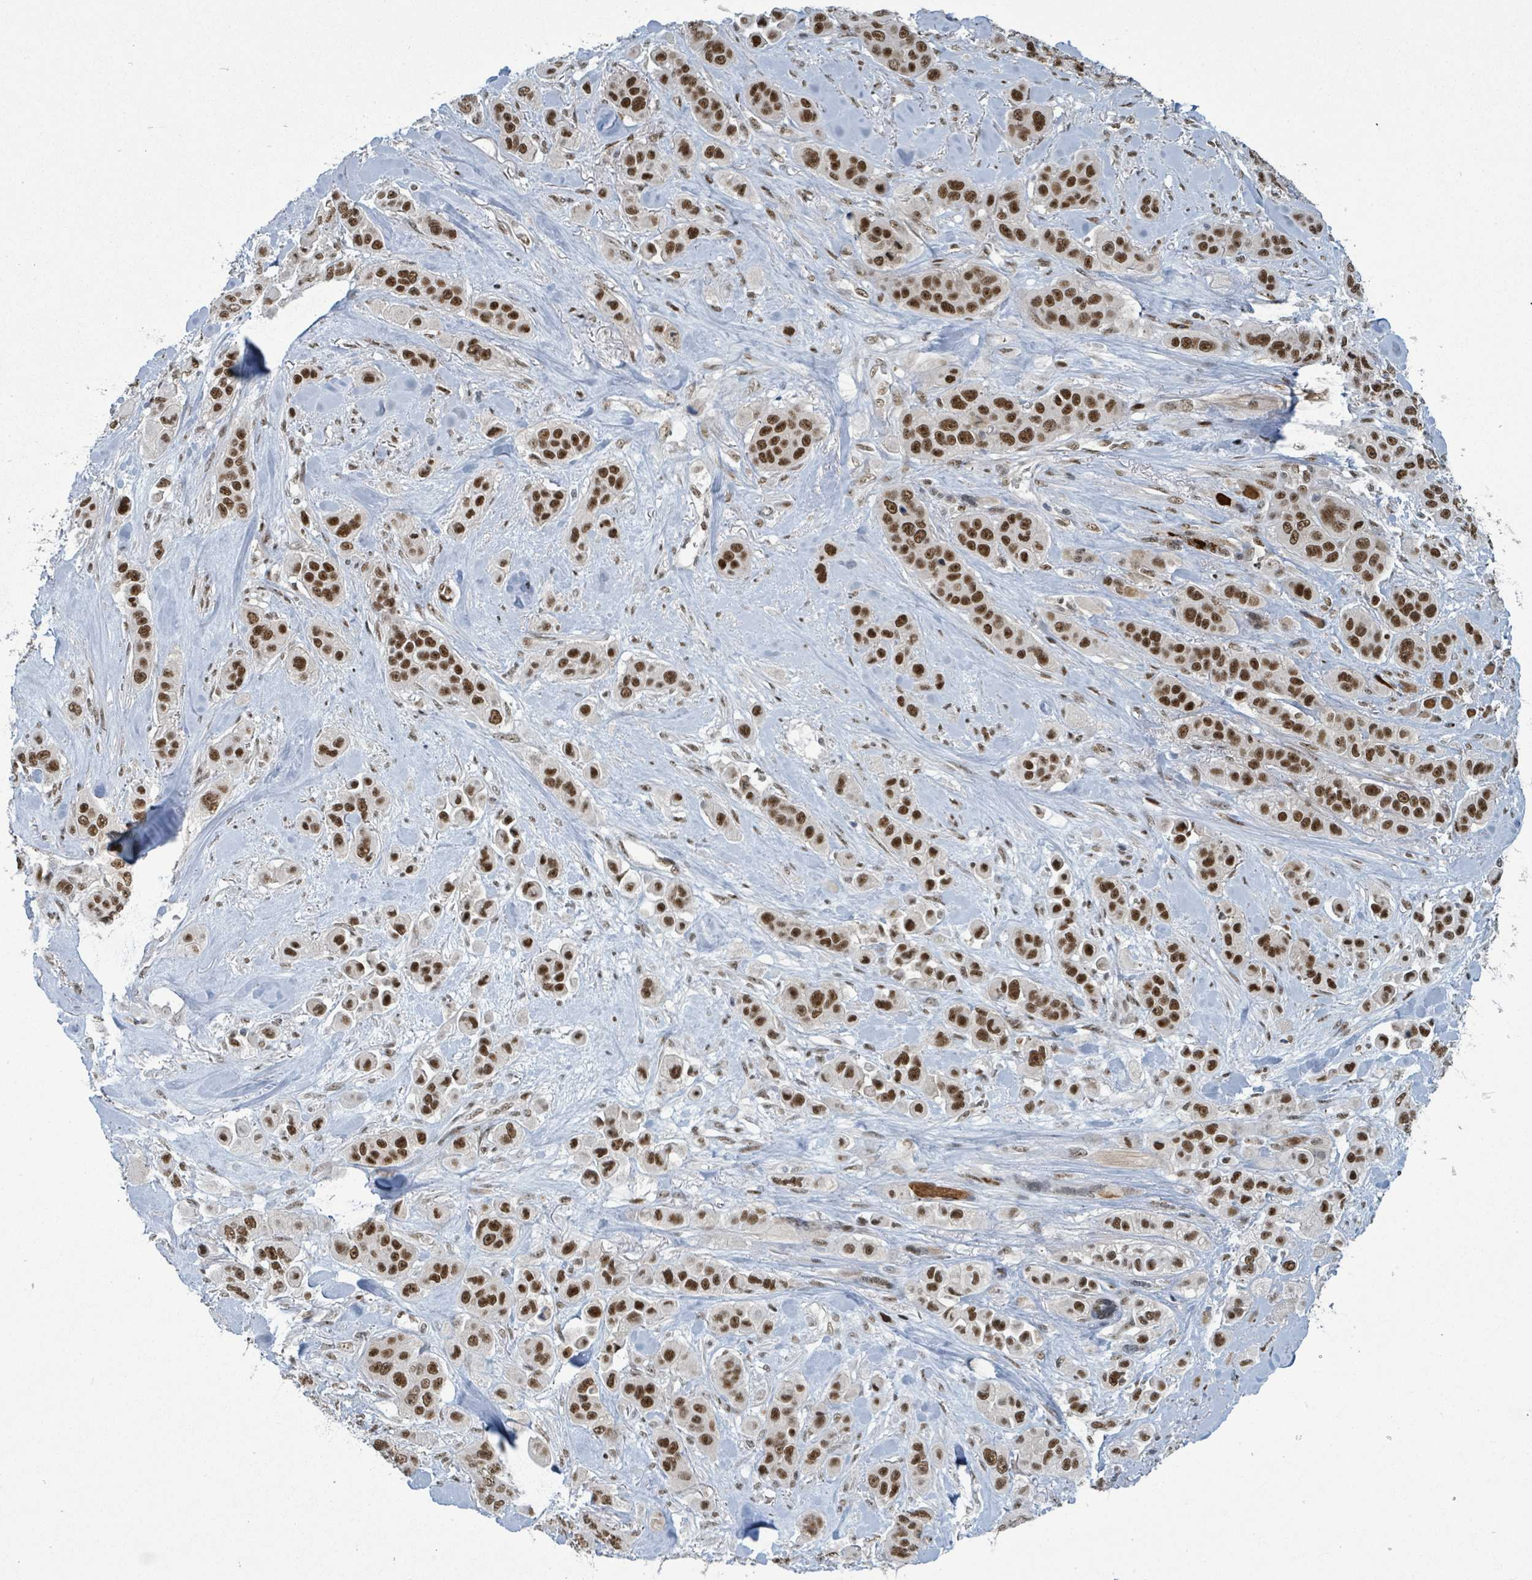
{"staining": {"intensity": "strong", "quantity": ">75%", "location": "nuclear"}, "tissue": "skin cancer", "cell_type": "Tumor cells", "image_type": "cancer", "snomed": [{"axis": "morphology", "description": "Squamous cell carcinoma, NOS"}, {"axis": "topography", "description": "Skin"}], "caption": "This is an image of immunohistochemistry (IHC) staining of squamous cell carcinoma (skin), which shows strong expression in the nuclear of tumor cells.", "gene": "KLF3", "patient": {"sex": "male", "age": 67}}